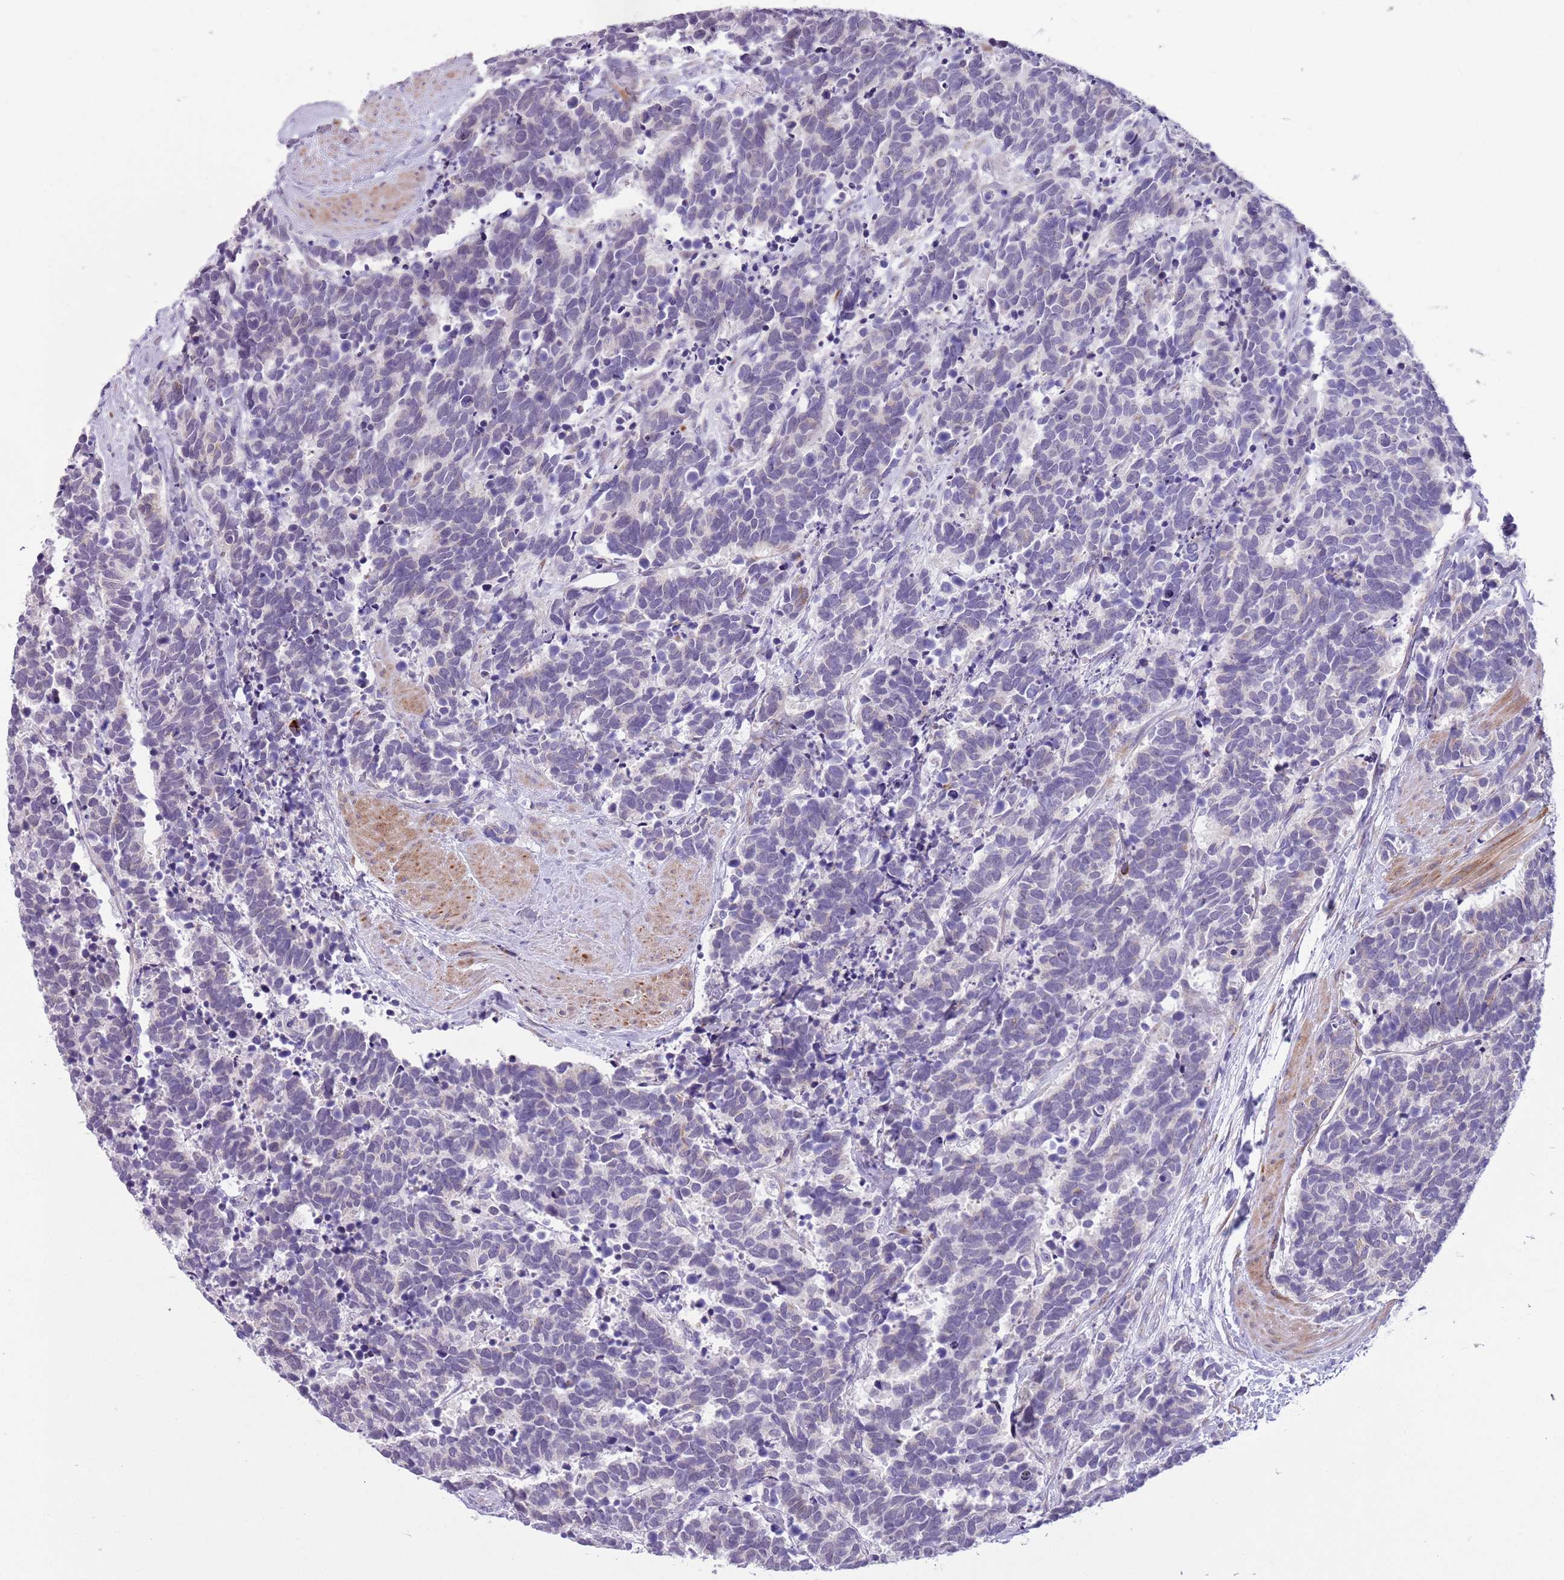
{"staining": {"intensity": "negative", "quantity": "none", "location": "none"}, "tissue": "carcinoid", "cell_type": "Tumor cells", "image_type": "cancer", "snomed": [{"axis": "morphology", "description": "Carcinoma, NOS"}, {"axis": "morphology", "description": "Carcinoid, malignant, NOS"}, {"axis": "topography", "description": "Prostate"}], "caption": "The micrograph reveals no significant staining in tumor cells of carcinoid. Brightfield microscopy of immunohistochemistry (IHC) stained with DAB (3,3'-diaminobenzidine) (brown) and hematoxylin (blue), captured at high magnification.", "gene": "MRPL32", "patient": {"sex": "male", "age": 57}}